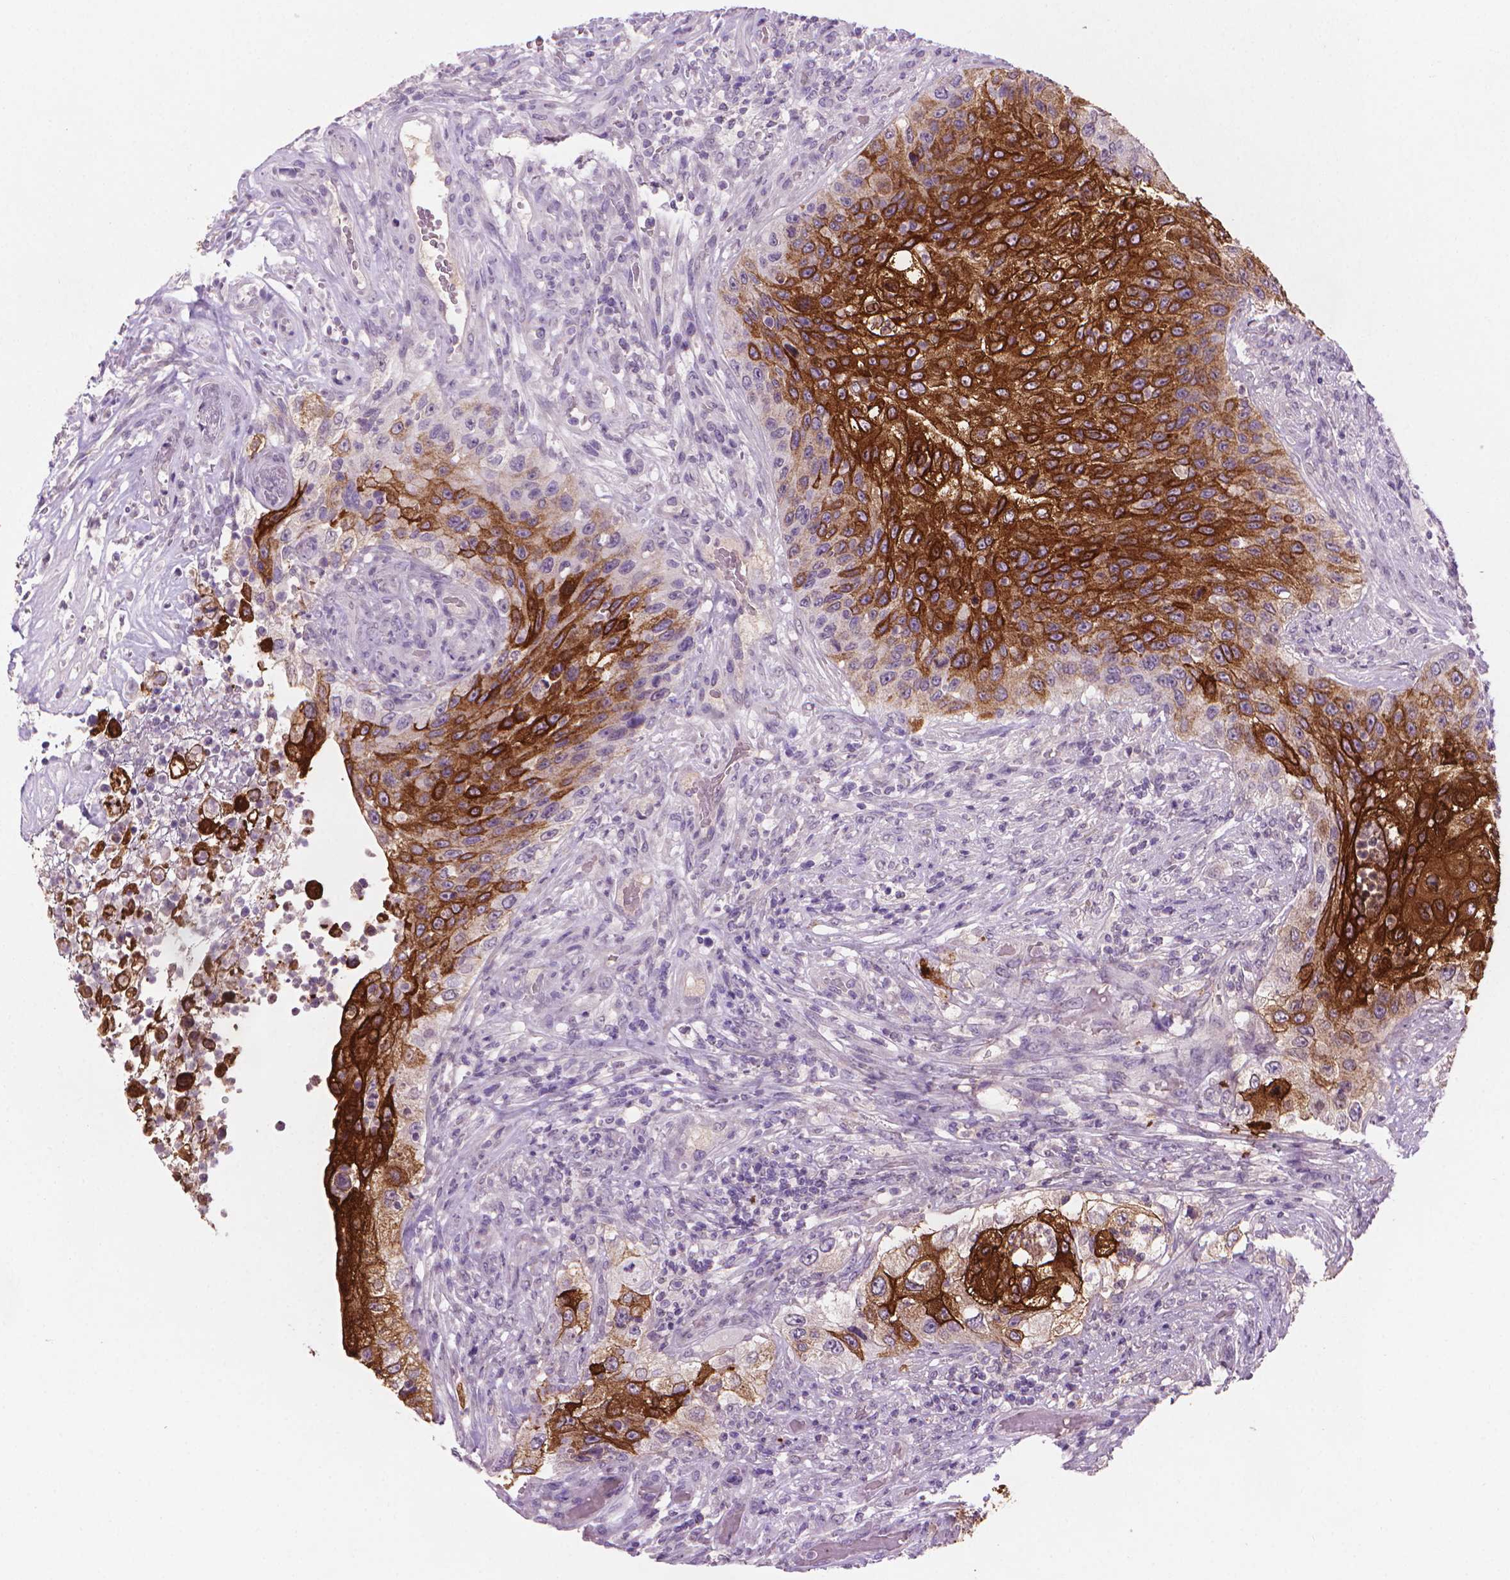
{"staining": {"intensity": "strong", "quantity": ">75%", "location": "cytoplasmic/membranous"}, "tissue": "urothelial cancer", "cell_type": "Tumor cells", "image_type": "cancer", "snomed": [{"axis": "morphology", "description": "Urothelial carcinoma, High grade"}, {"axis": "topography", "description": "Urinary bladder"}], "caption": "Urothelial carcinoma (high-grade) stained with DAB immunohistochemistry (IHC) exhibits high levels of strong cytoplasmic/membranous positivity in about >75% of tumor cells.", "gene": "MUC1", "patient": {"sex": "female", "age": 60}}